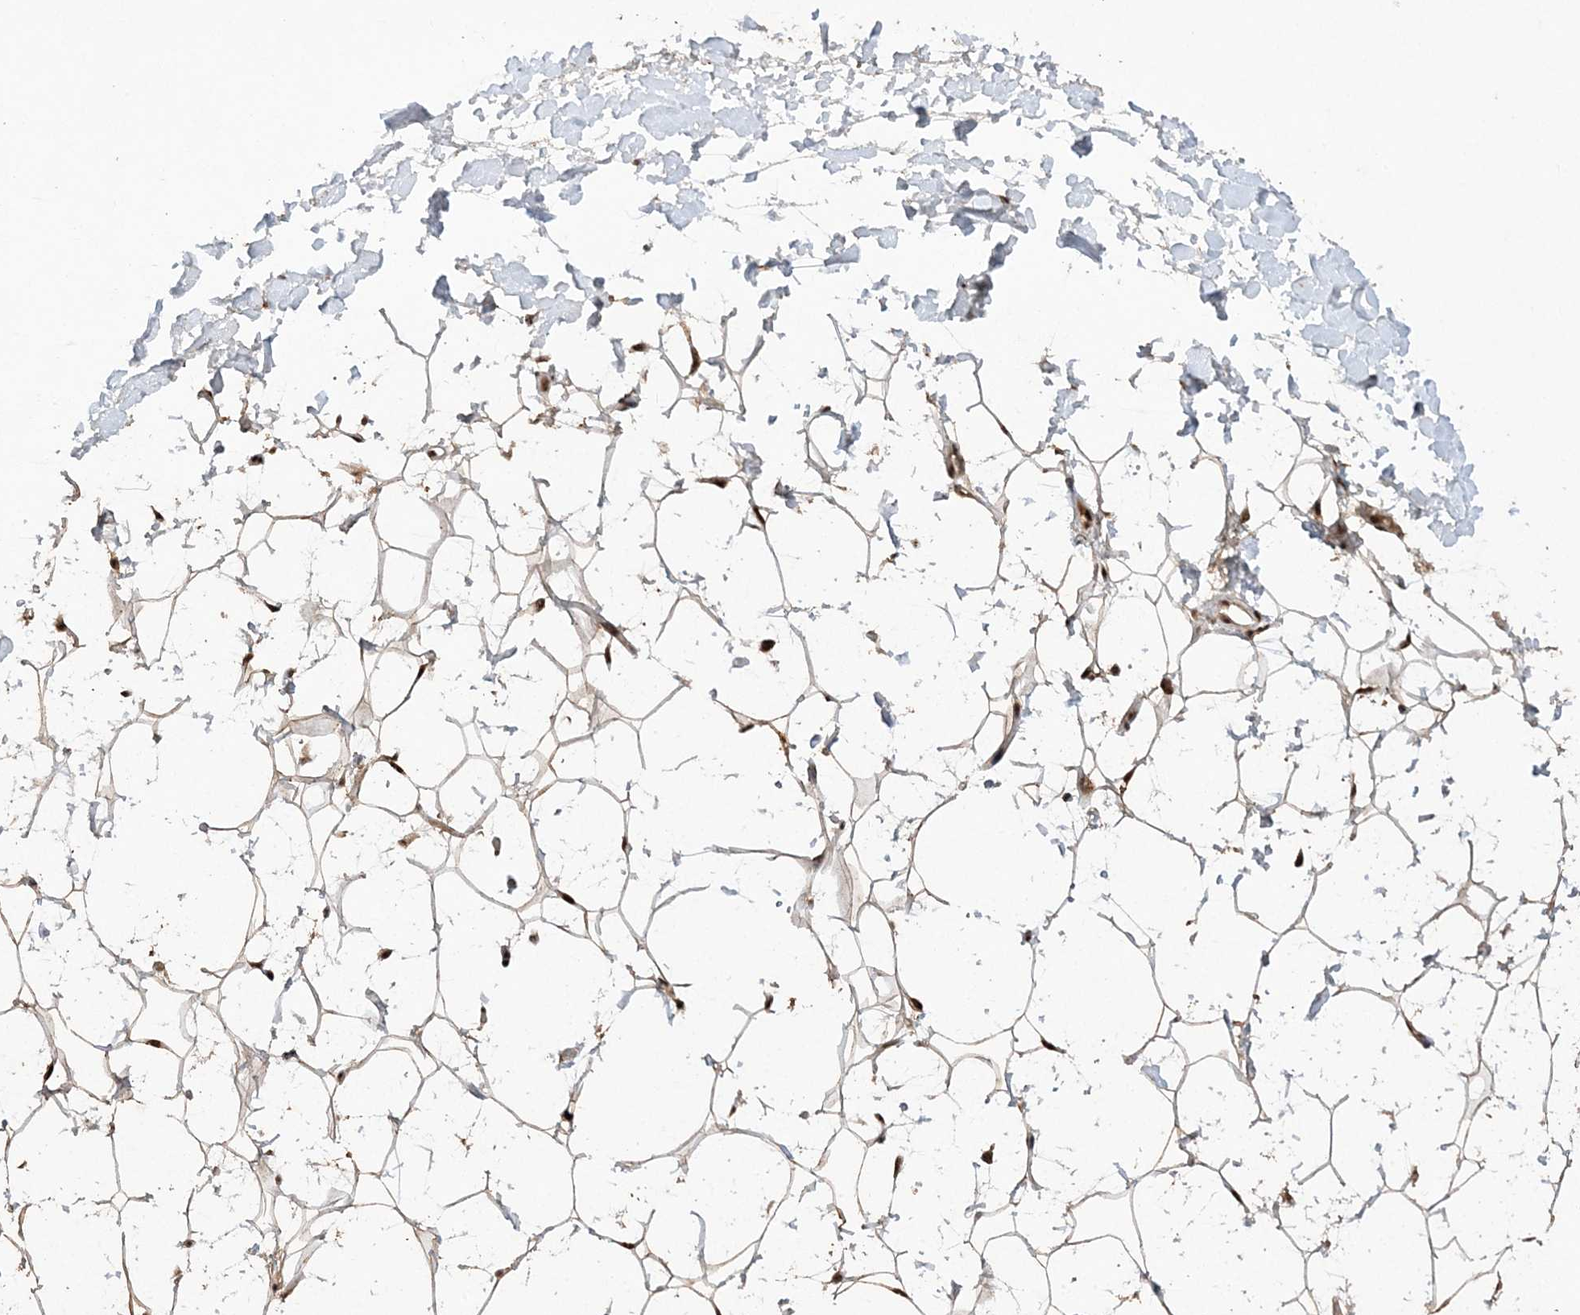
{"staining": {"intensity": "moderate", "quantity": ">75%", "location": "nuclear"}, "tissue": "adipose tissue", "cell_type": "Adipocytes", "image_type": "normal", "snomed": [{"axis": "morphology", "description": "Normal tissue, NOS"}, {"axis": "topography", "description": "Breast"}], "caption": "This photomicrograph displays unremarkable adipose tissue stained with IHC to label a protein in brown. The nuclear of adipocytes show moderate positivity for the protein. Nuclei are counter-stained blue.", "gene": "POLR3B", "patient": {"sex": "female", "age": 26}}